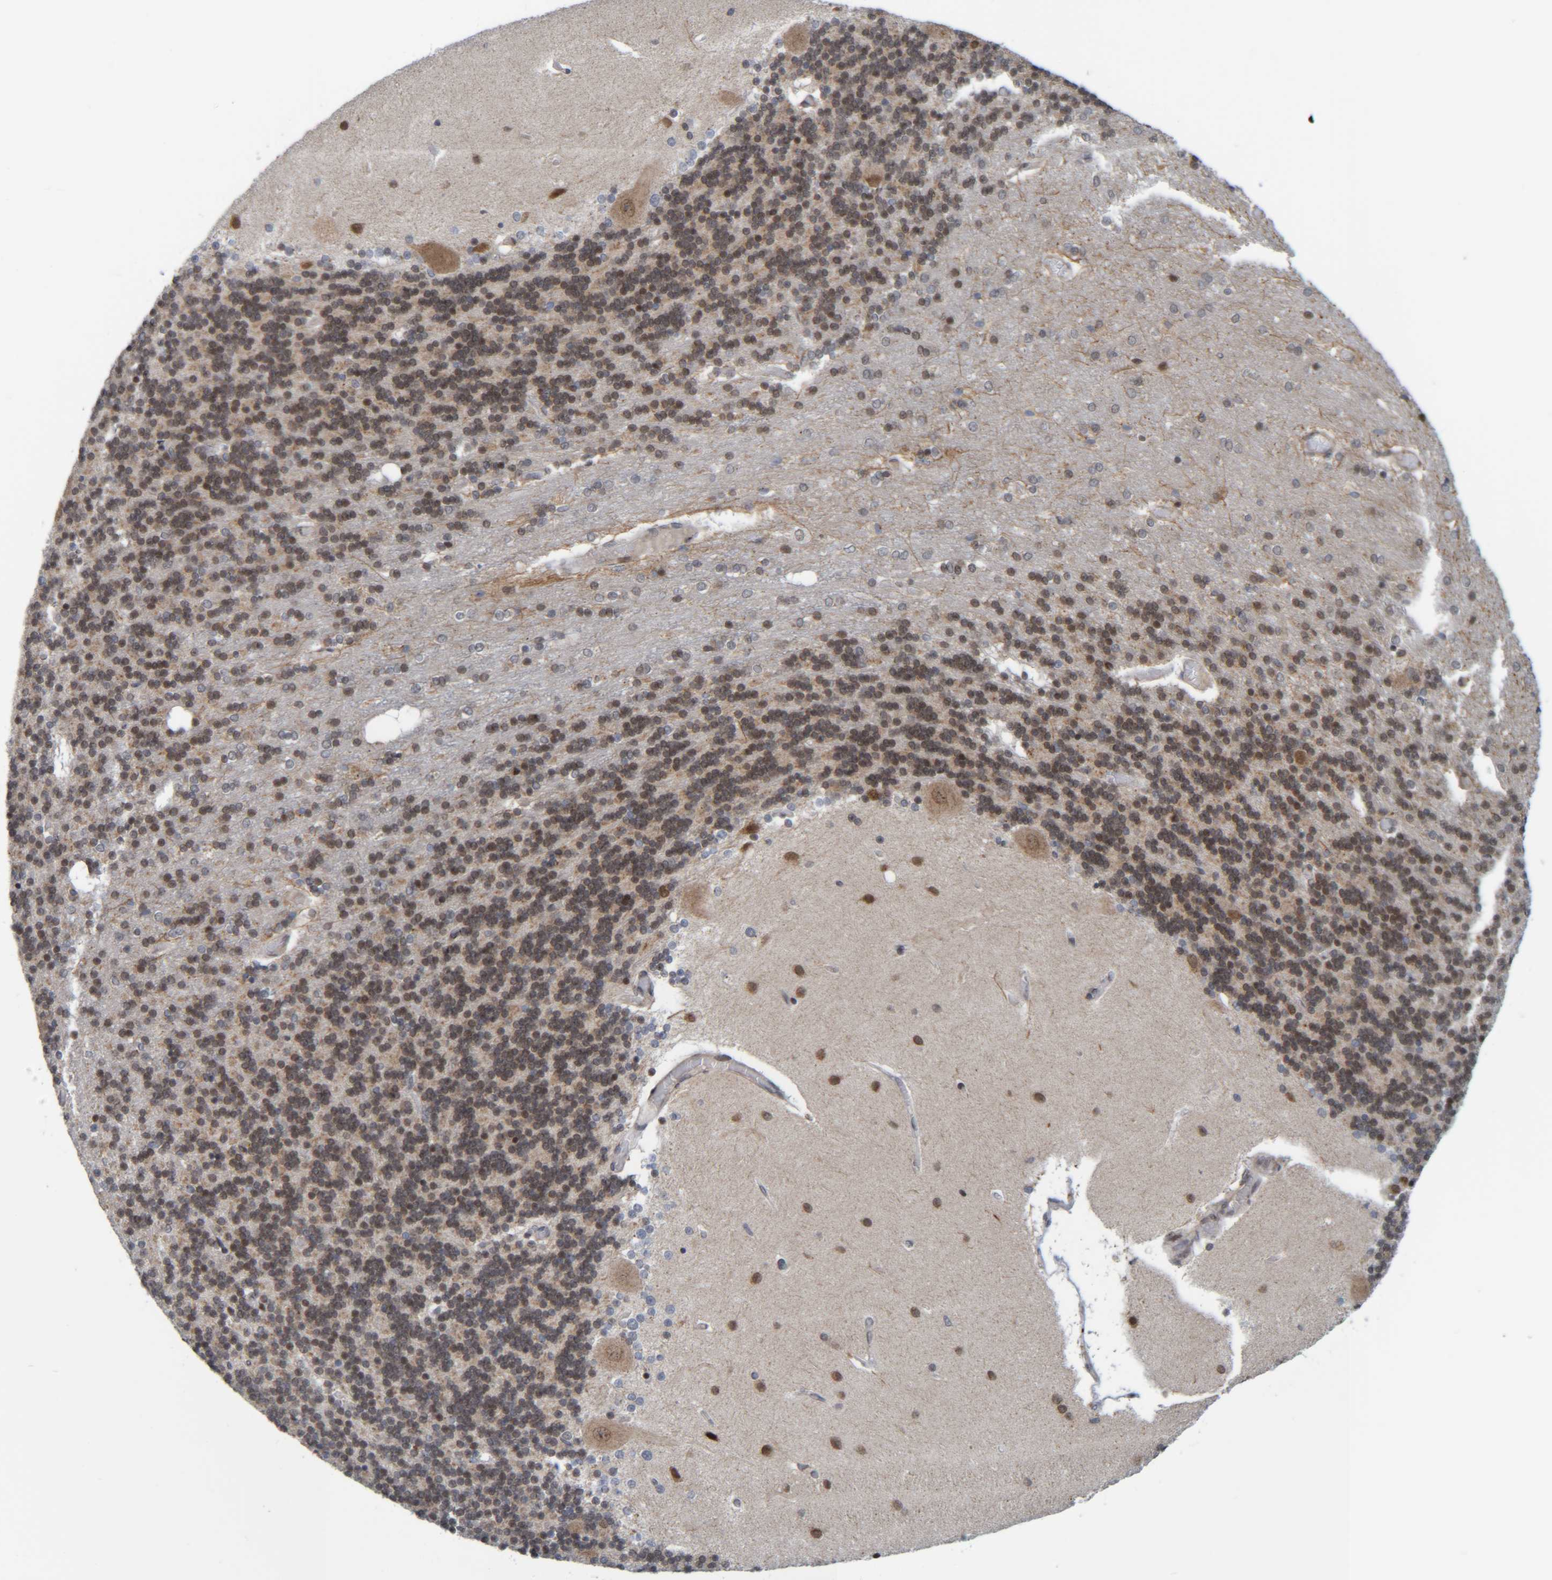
{"staining": {"intensity": "moderate", "quantity": "<25%", "location": "nuclear"}, "tissue": "cerebellum", "cell_type": "Cells in granular layer", "image_type": "normal", "snomed": [{"axis": "morphology", "description": "Normal tissue, NOS"}, {"axis": "topography", "description": "Cerebellum"}], "caption": "Immunohistochemical staining of normal cerebellum reveals <25% levels of moderate nuclear protein staining in about <25% of cells in granular layer. (Stains: DAB (3,3'-diaminobenzidine) in brown, nuclei in blue, Microscopy: brightfield microscopy at high magnification).", "gene": "CCDC57", "patient": {"sex": "female", "age": 54}}